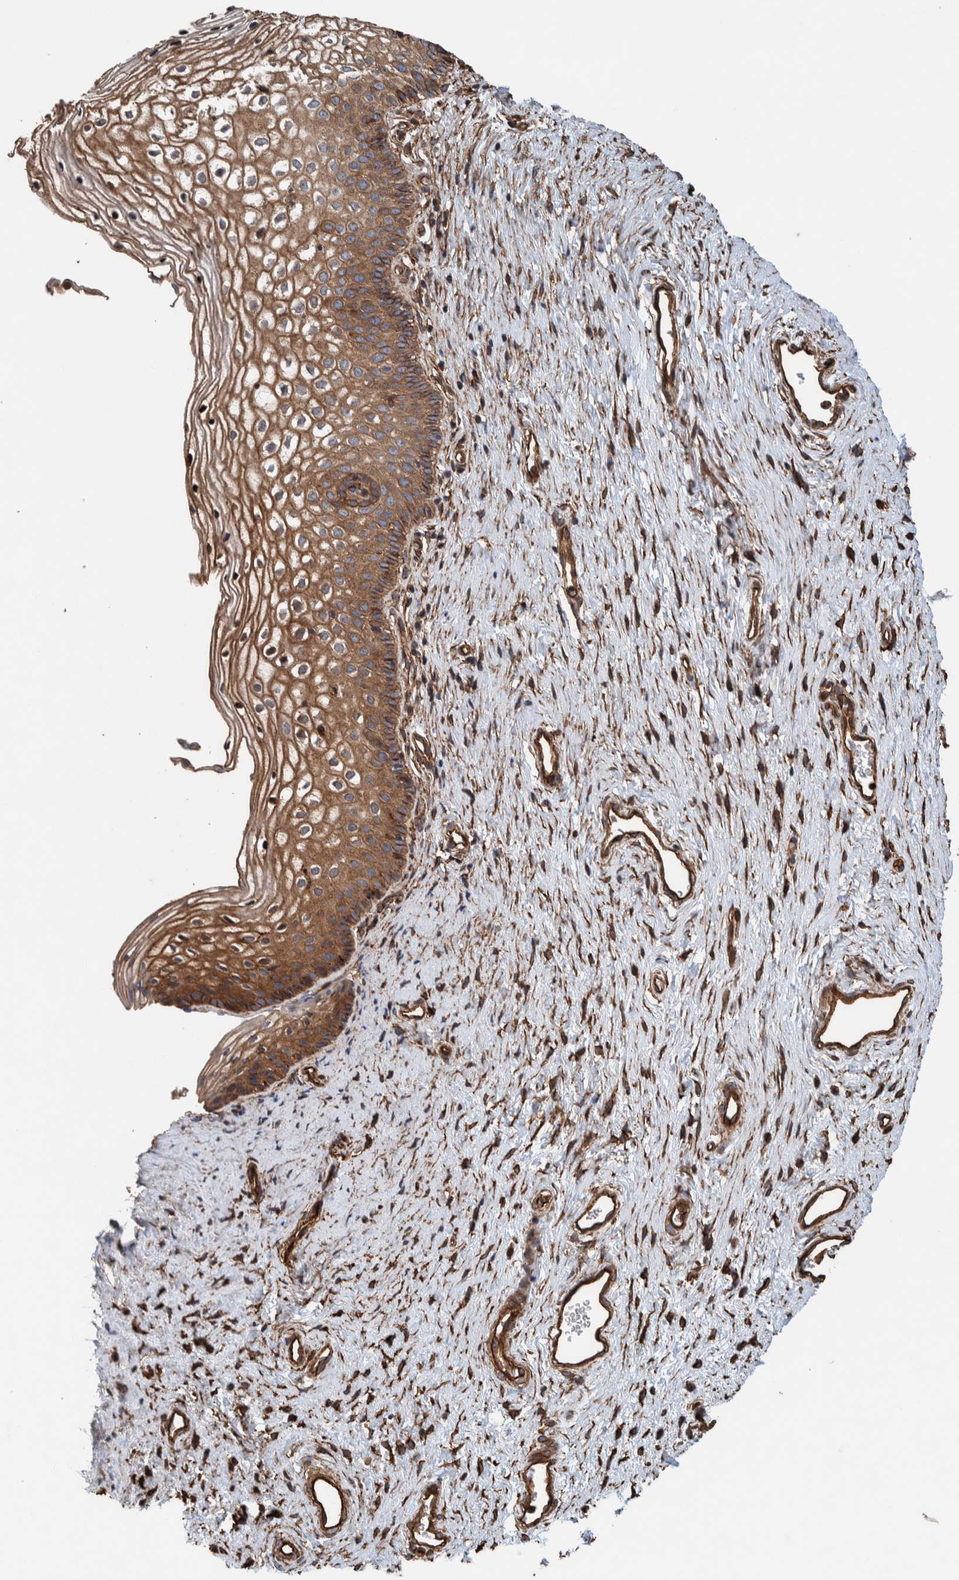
{"staining": {"intensity": "moderate", "quantity": ">75%", "location": "cytoplasmic/membranous"}, "tissue": "cervix", "cell_type": "Glandular cells", "image_type": "normal", "snomed": [{"axis": "morphology", "description": "Normal tissue, NOS"}, {"axis": "topography", "description": "Cervix"}], "caption": "Immunohistochemistry (IHC) photomicrograph of normal human cervix stained for a protein (brown), which displays medium levels of moderate cytoplasmic/membranous staining in approximately >75% of glandular cells.", "gene": "PKD1L1", "patient": {"sex": "female", "age": 27}}